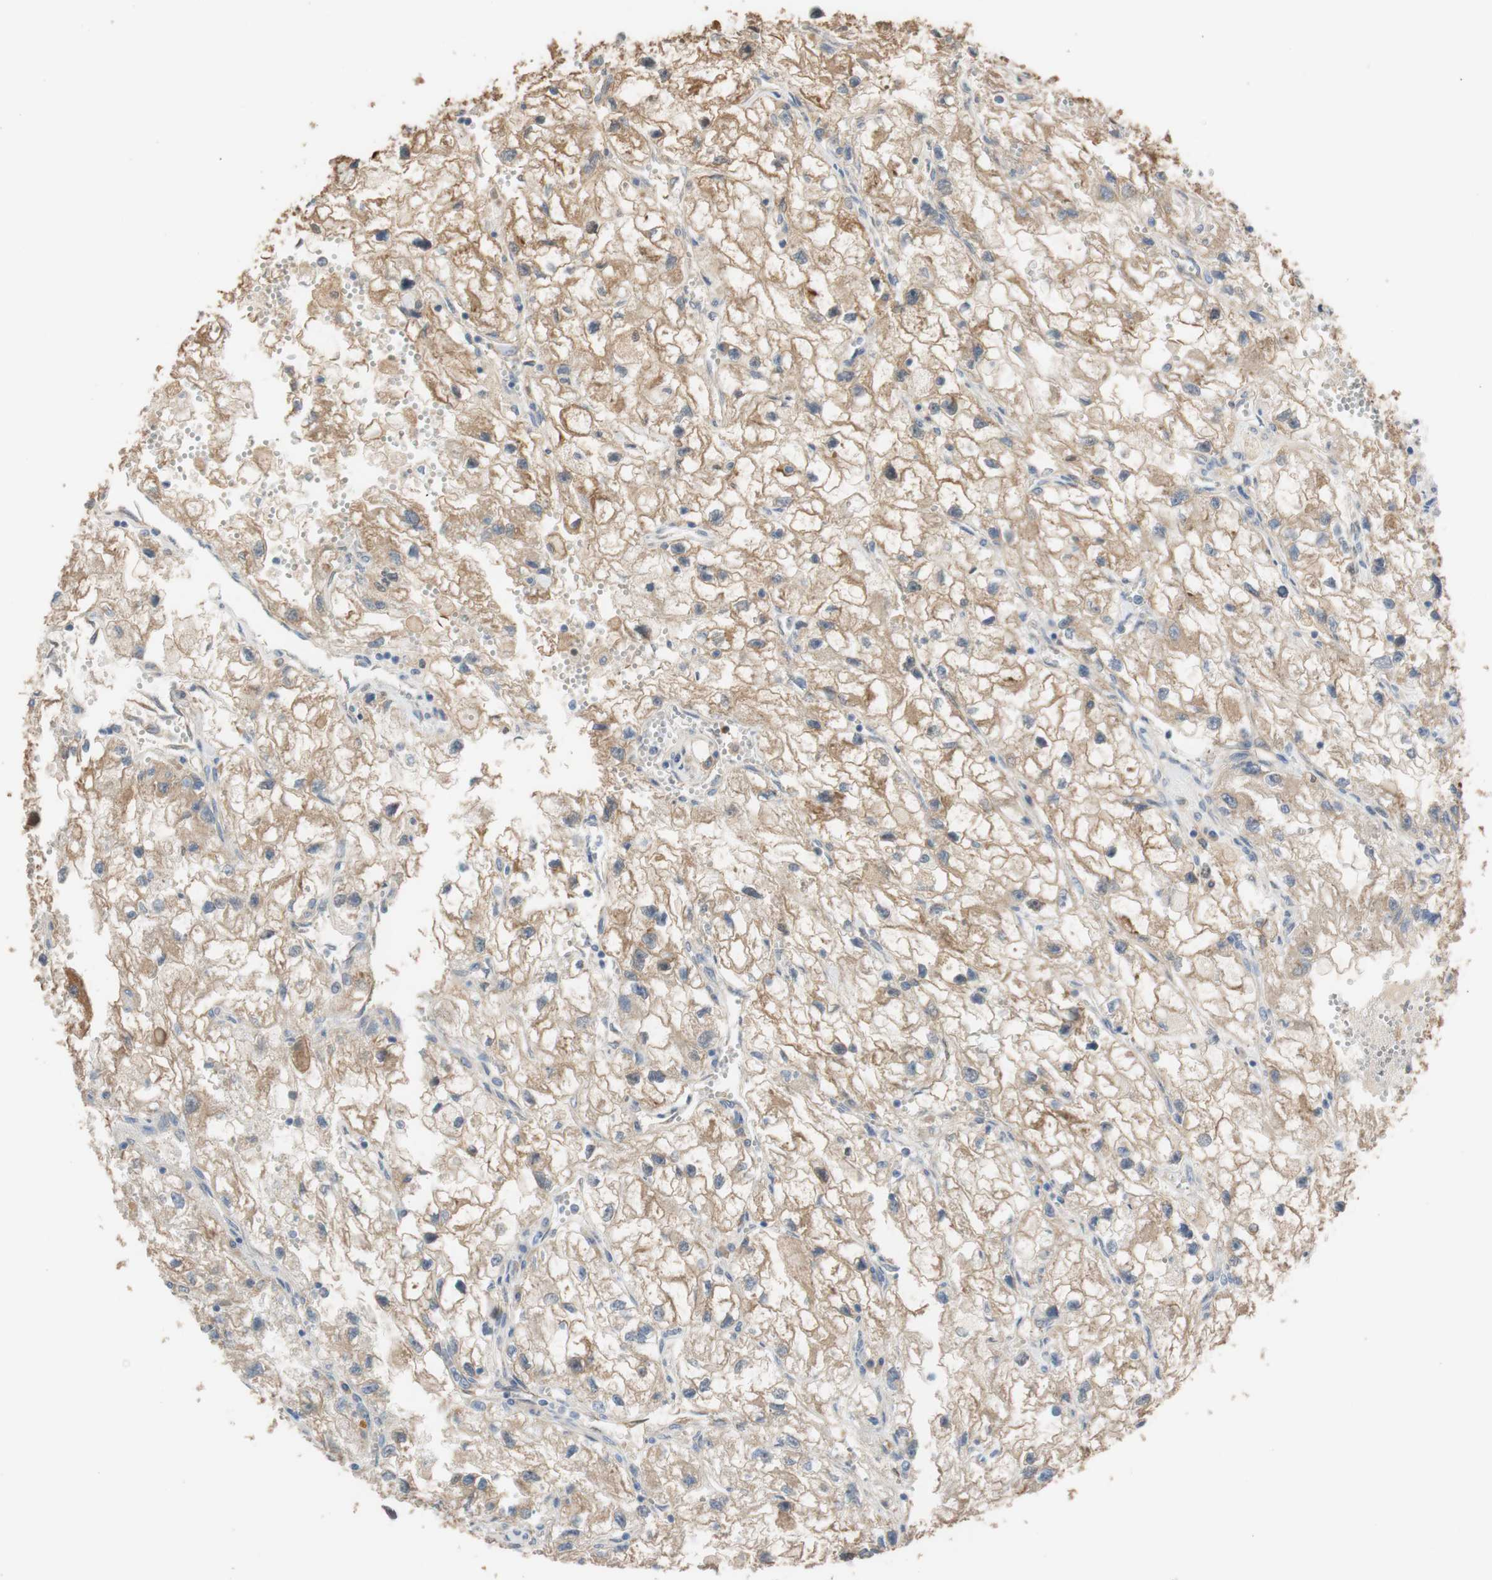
{"staining": {"intensity": "moderate", "quantity": ">75%", "location": "cytoplasmic/membranous"}, "tissue": "renal cancer", "cell_type": "Tumor cells", "image_type": "cancer", "snomed": [{"axis": "morphology", "description": "Adenocarcinoma, NOS"}, {"axis": "topography", "description": "Kidney"}], "caption": "An immunohistochemistry micrograph of tumor tissue is shown. Protein staining in brown highlights moderate cytoplasmic/membranous positivity in renal cancer within tumor cells. (DAB (3,3'-diaminobenzidine) IHC with brightfield microscopy, high magnification).", "gene": "ALDH1A2", "patient": {"sex": "female", "age": 70}}